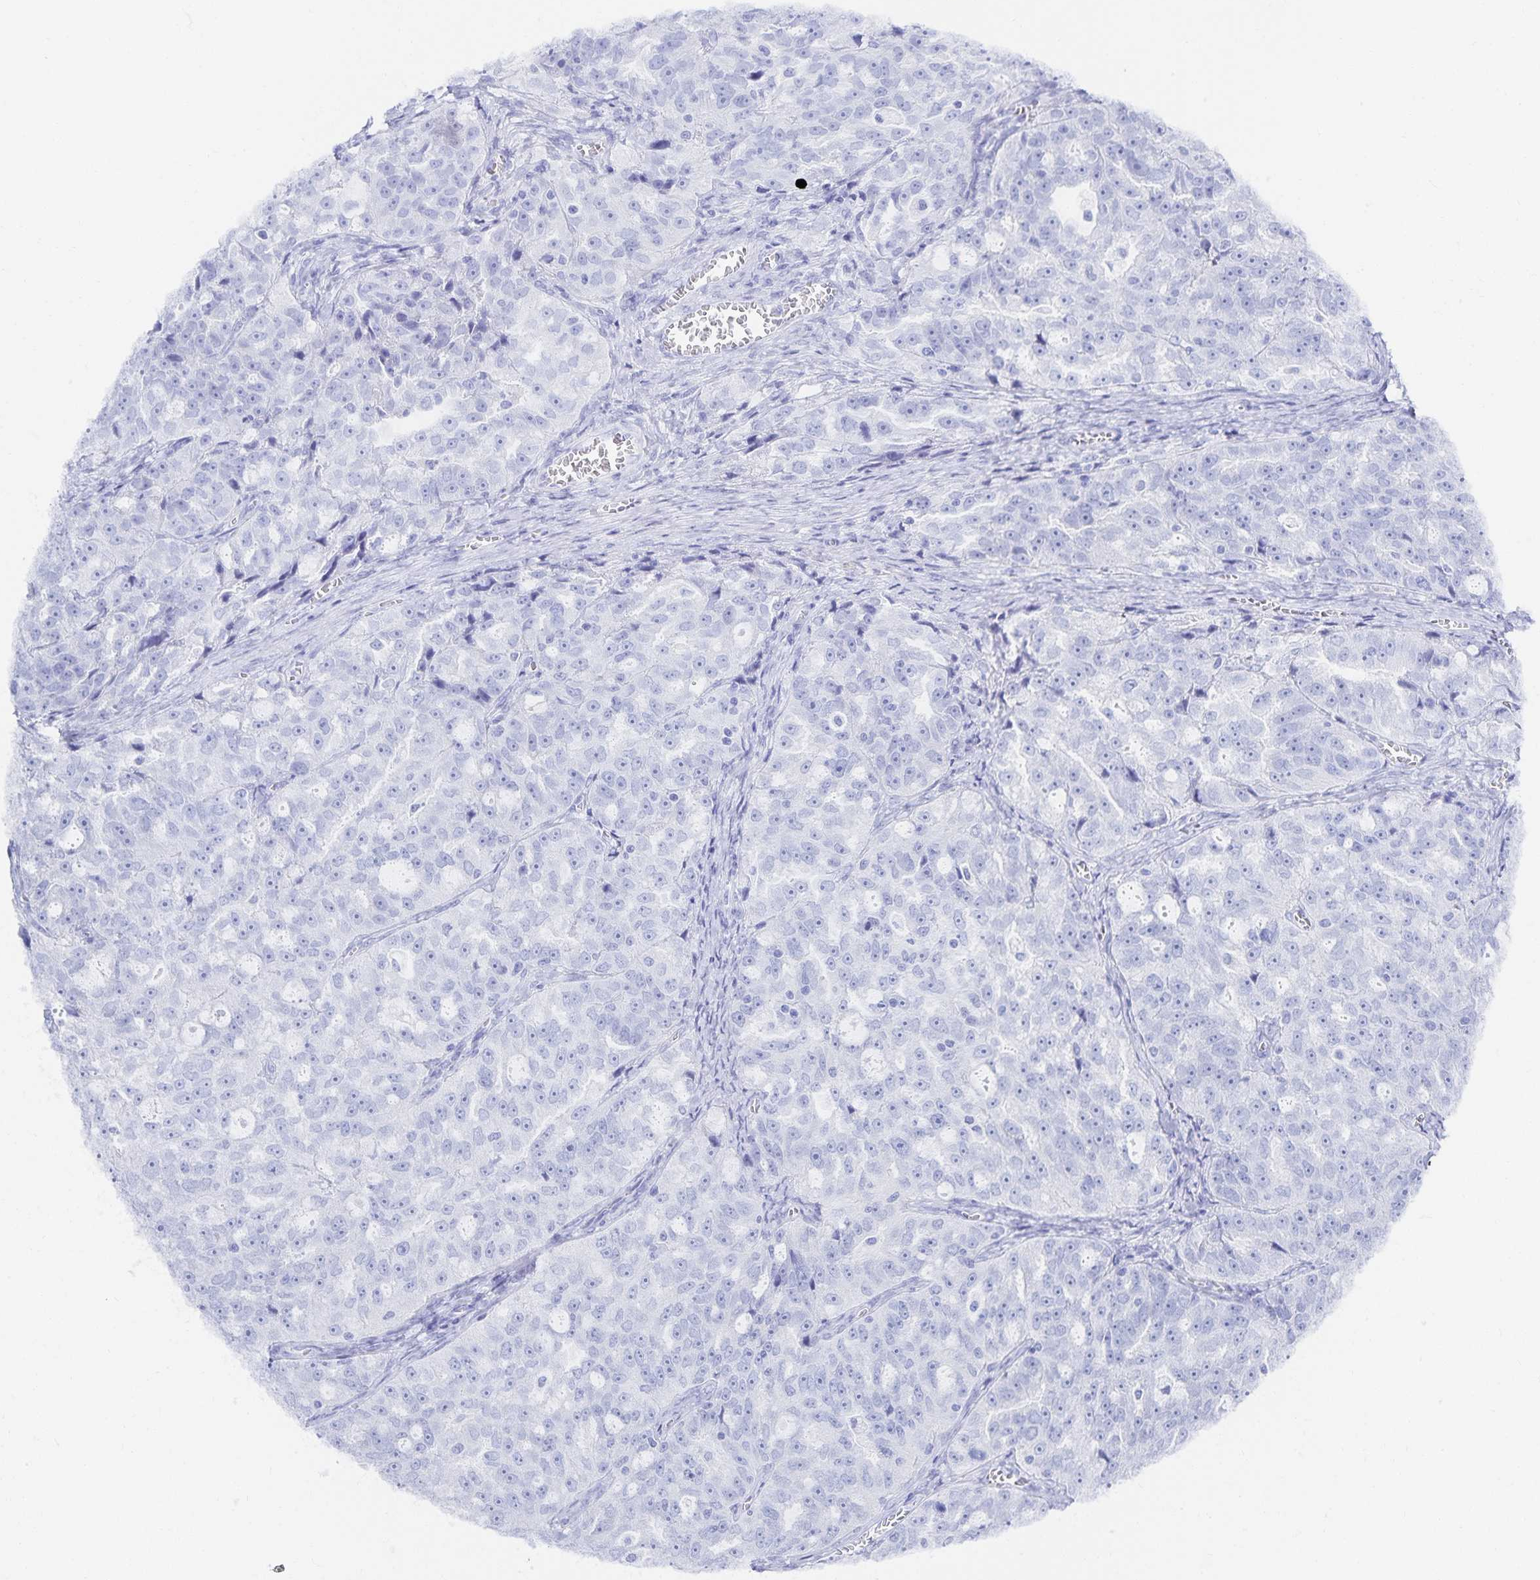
{"staining": {"intensity": "negative", "quantity": "none", "location": "none"}, "tissue": "ovarian cancer", "cell_type": "Tumor cells", "image_type": "cancer", "snomed": [{"axis": "morphology", "description": "Cystadenocarcinoma, serous, NOS"}, {"axis": "topography", "description": "Ovary"}], "caption": "High magnification brightfield microscopy of ovarian serous cystadenocarcinoma stained with DAB (3,3'-diaminobenzidine) (brown) and counterstained with hematoxylin (blue): tumor cells show no significant expression.", "gene": "SNTN", "patient": {"sex": "female", "age": 51}}